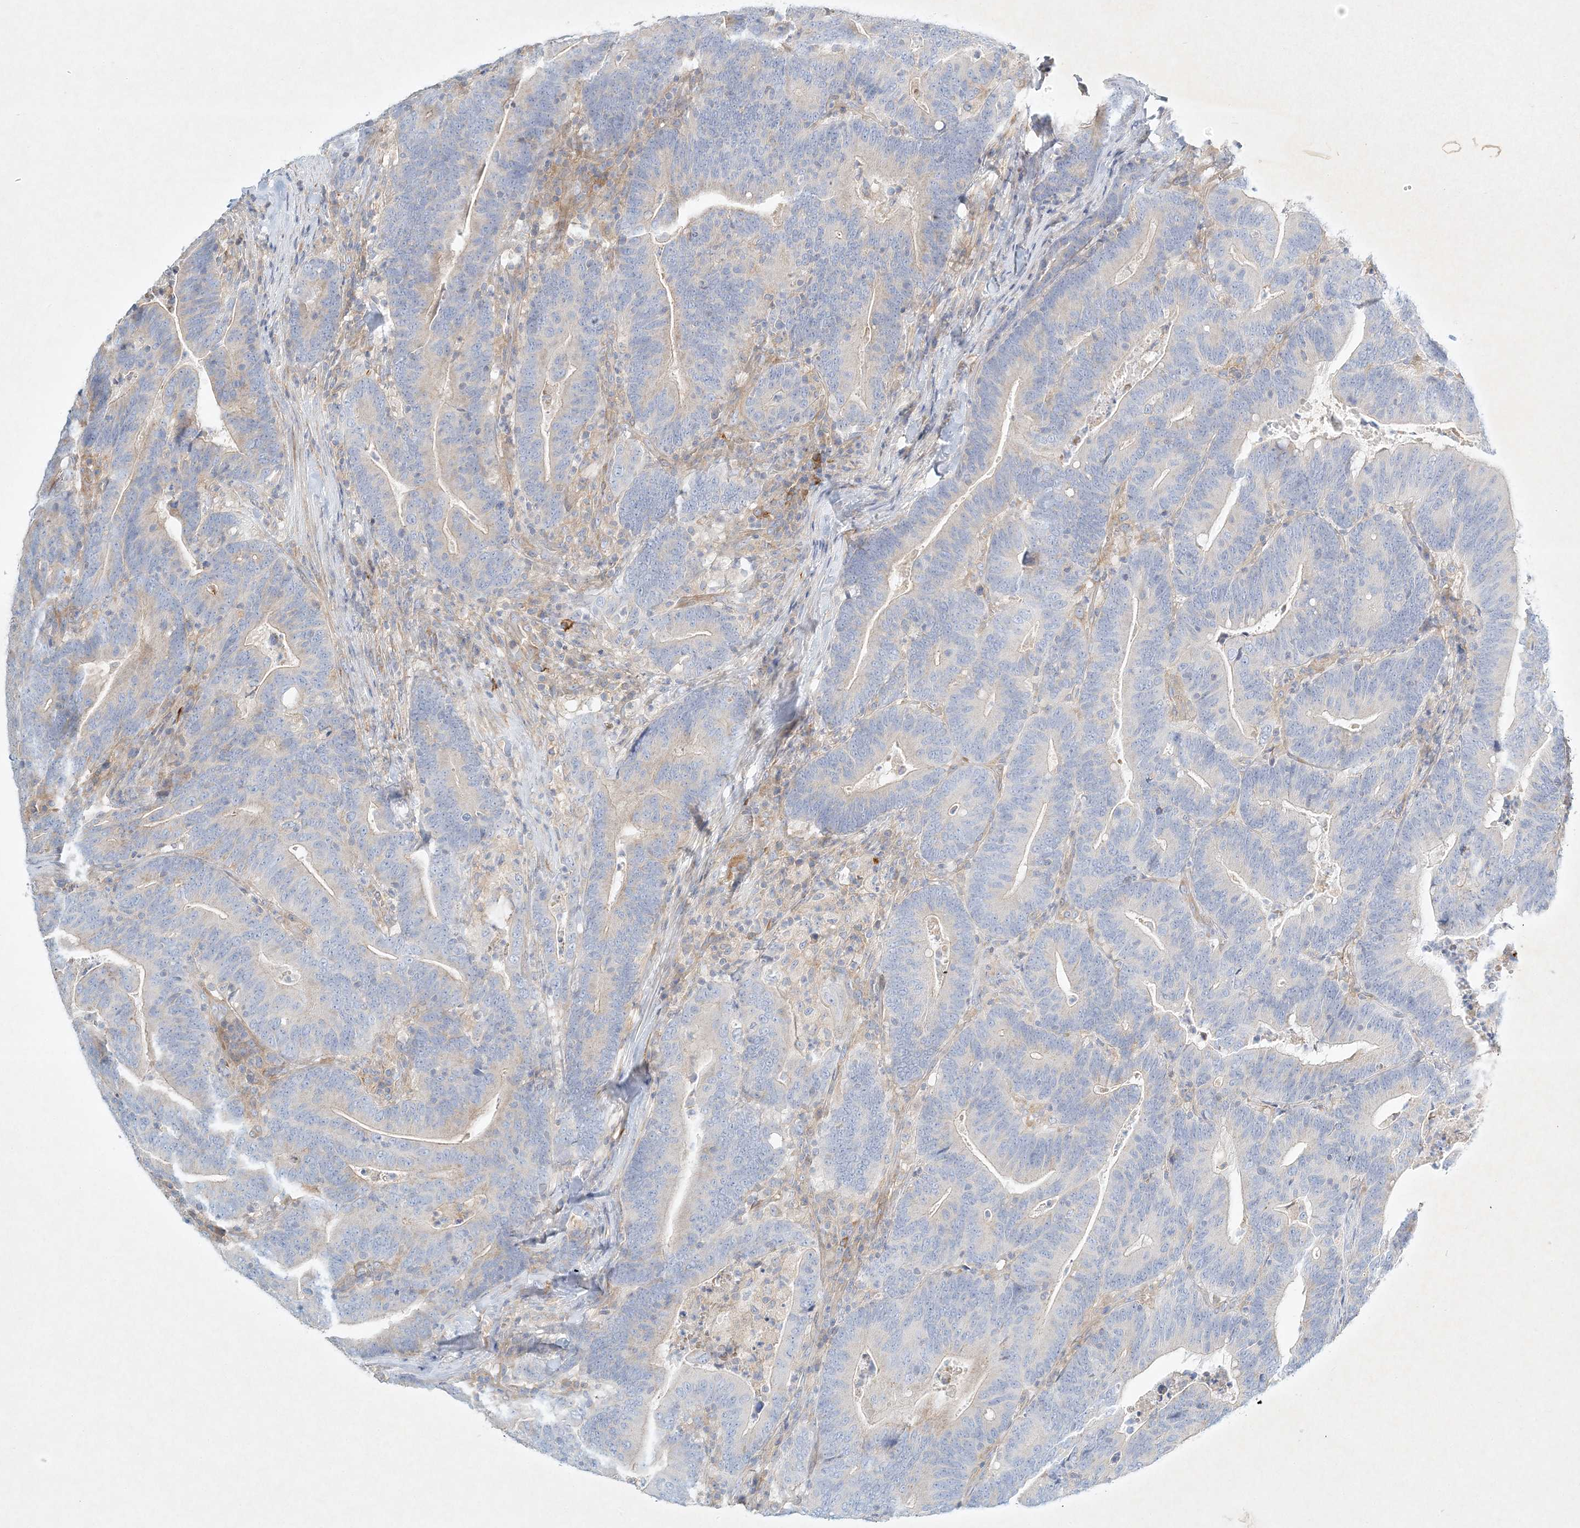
{"staining": {"intensity": "negative", "quantity": "none", "location": "none"}, "tissue": "colorectal cancer", "cell_type": "Tumor cells", "image_type": "cancer", "snomed": [{"axis": "morphology", "description": "Adenocarcinoma, NOS"}, {"axis": "topography", "description": "Colon"}], "caption": "Human colorectal cancer stained for a protein using IHC exhibits no positivity in tumor cells.", "gene": "STK11IP", "patient": {"sex": "female", "age": 67}}